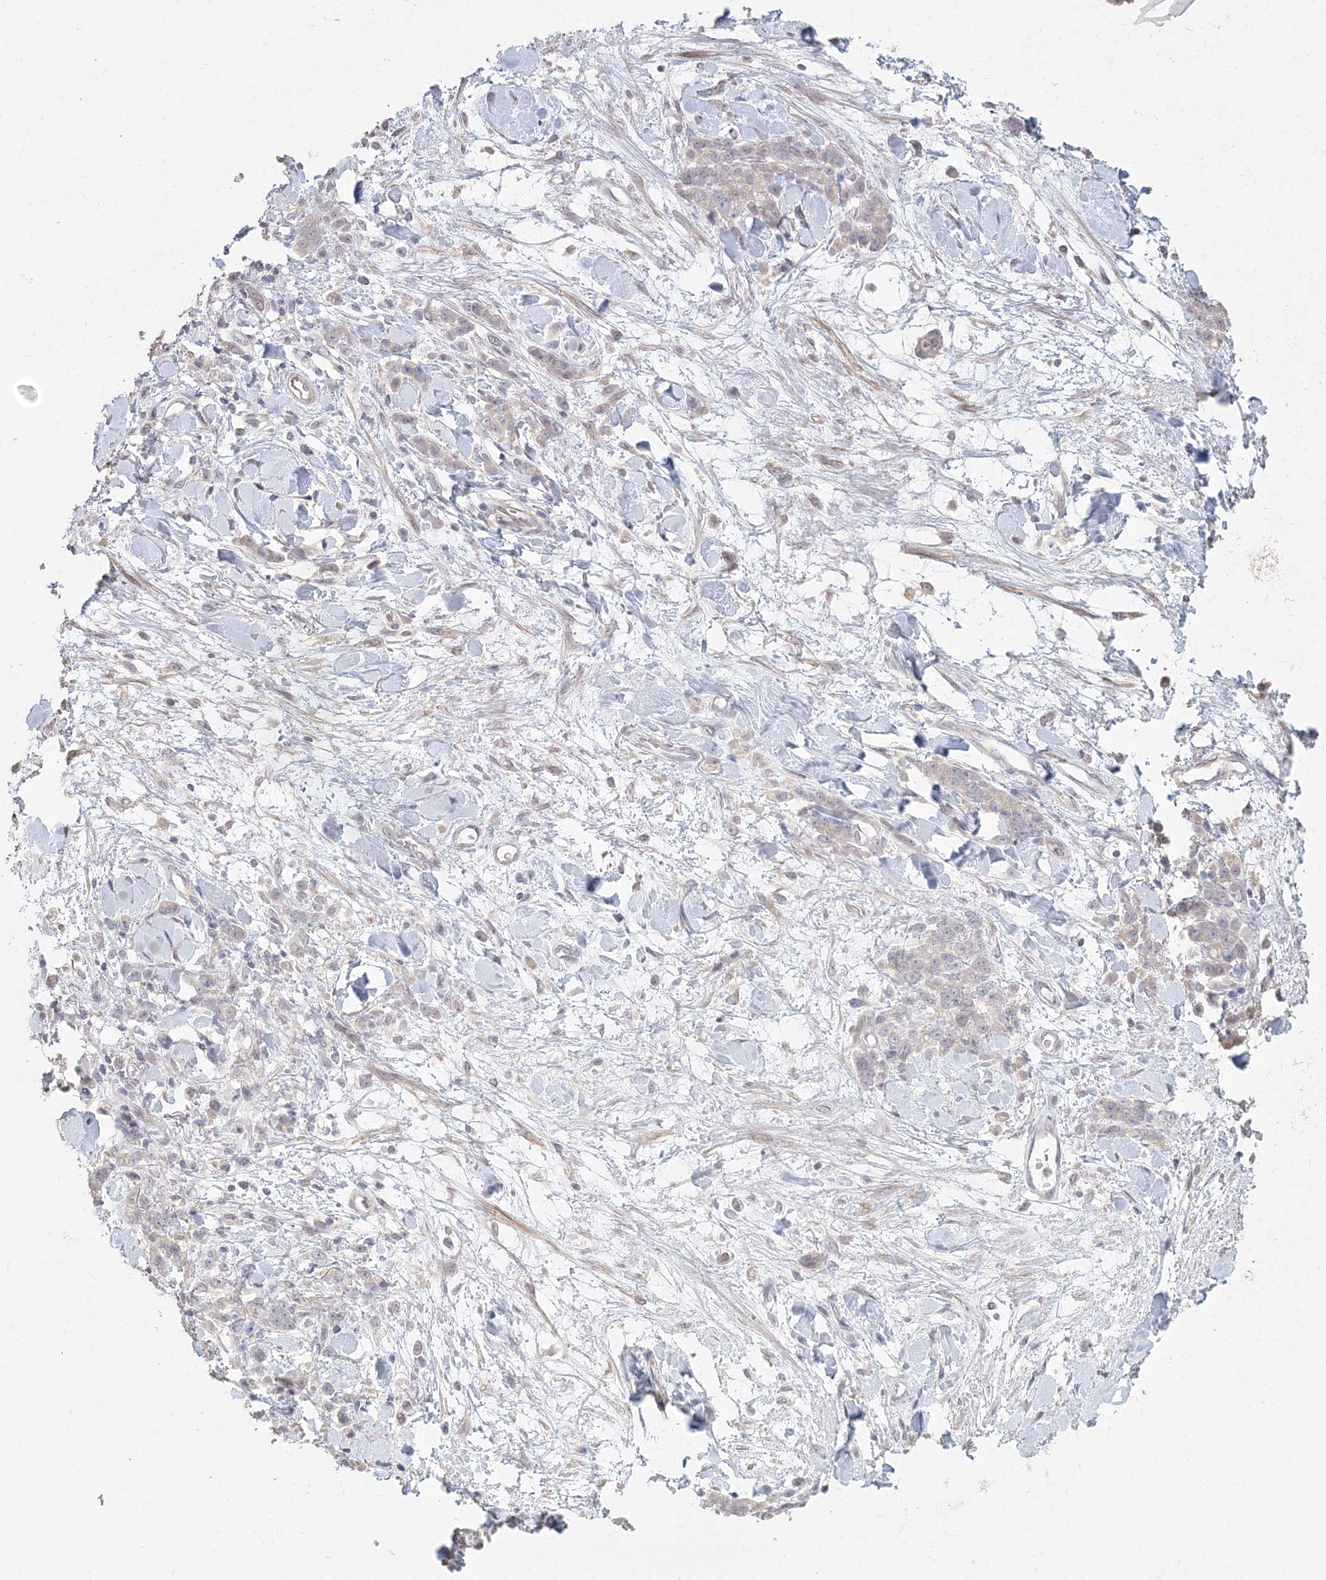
{"staining": {"intensity": "negative", "quantity": "none", "location": "none"}, "tissue": "stomach cancer", "cell_type": "Tumor cells", "image_type": "cancer", "snomed": [{"axis": "morphology", "description": "Normal tissue, NOS"}, {"axis": "morphology", "description": "Adenocarcinoma, NOS"}, {"axis": "topography", "description": "Stomach"}], "caption": "Immunohistochemical staining of stomach cancer exhibits no significant staining in tumor cells.", "gene": "TACC2", "patient": {"sex": "male", "age": 82}}